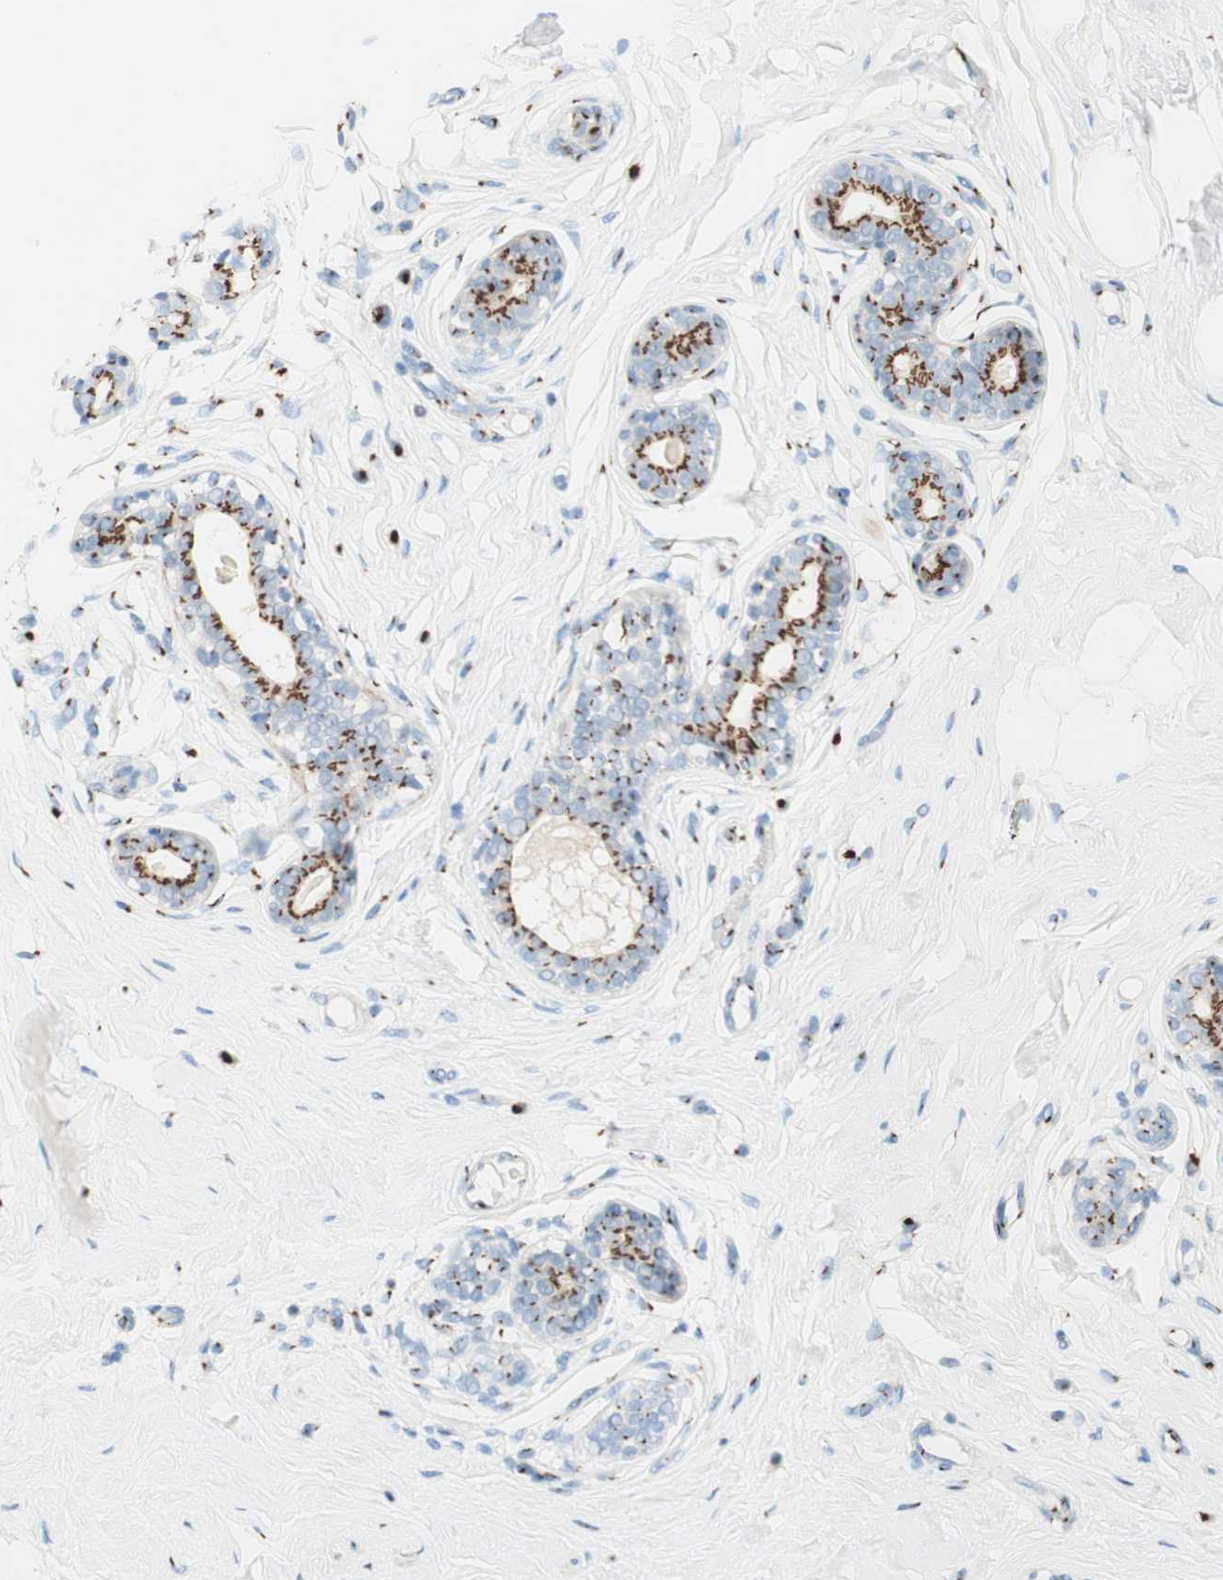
{"staining": {"intensity": "negative", "quantity": "none", "location": "none"}, "tissue": "breast", "cell_type": "Adipocytes", "image_type": "normal", "snomed": [{"axis": "morphology", "description": "Normal tissue, NOS"}, {"axis": "topography", "description": "Breast"}], "caption": "The immunohistochemistry (IHC) histopathology image has no significant positivity in adipocytes of breast. (Stains: DAB IHC with hematoxylin counter stain, Microscopy: brightfield microscopy at high magnification).", "gene": "GOLGB1", "patient": {"sex": "female", "age": 23}}